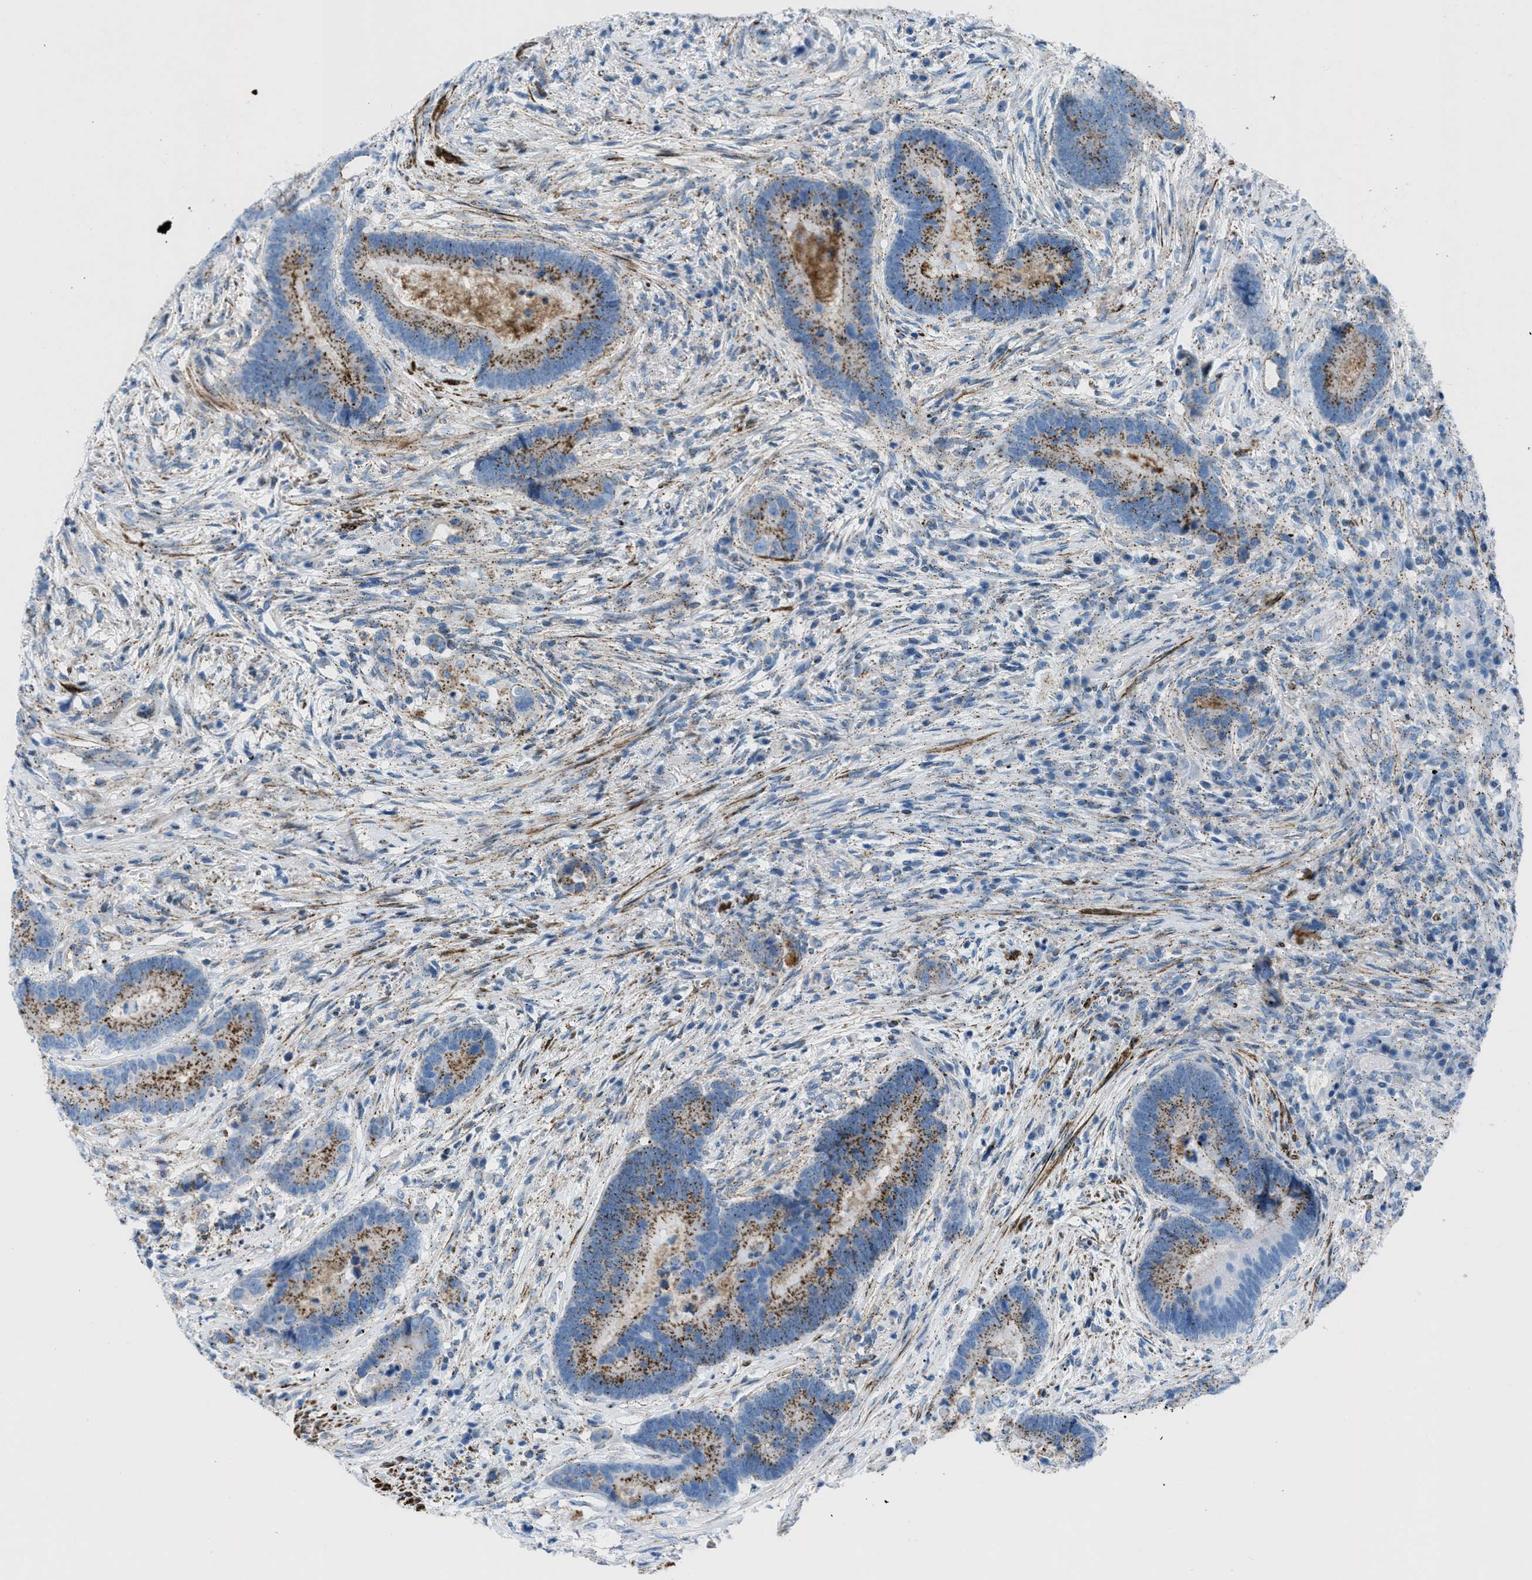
{"staining": {"intensity": "moderate", "quantity": ">75%", "location": "cytoplasmic/membranous"}, "tissue": "colorectal cancer", "cell_type": "Tumor cells", "image_type": "cancer", "snomed": [{"axis": "morphology", "description": "Adenocarcinoma, NOS"}, {"axis": "topography", "description": "Rectum"}], "caption": "Protein expression by immunohistochemistry reveals moderate cytoplasmic/membranous positivity in approximately >75% of tumor cells in colorectal cancer (adenocarcinoma).", "gene": "MFSD13A", "patient": {"sex": "female", "age": 89}}